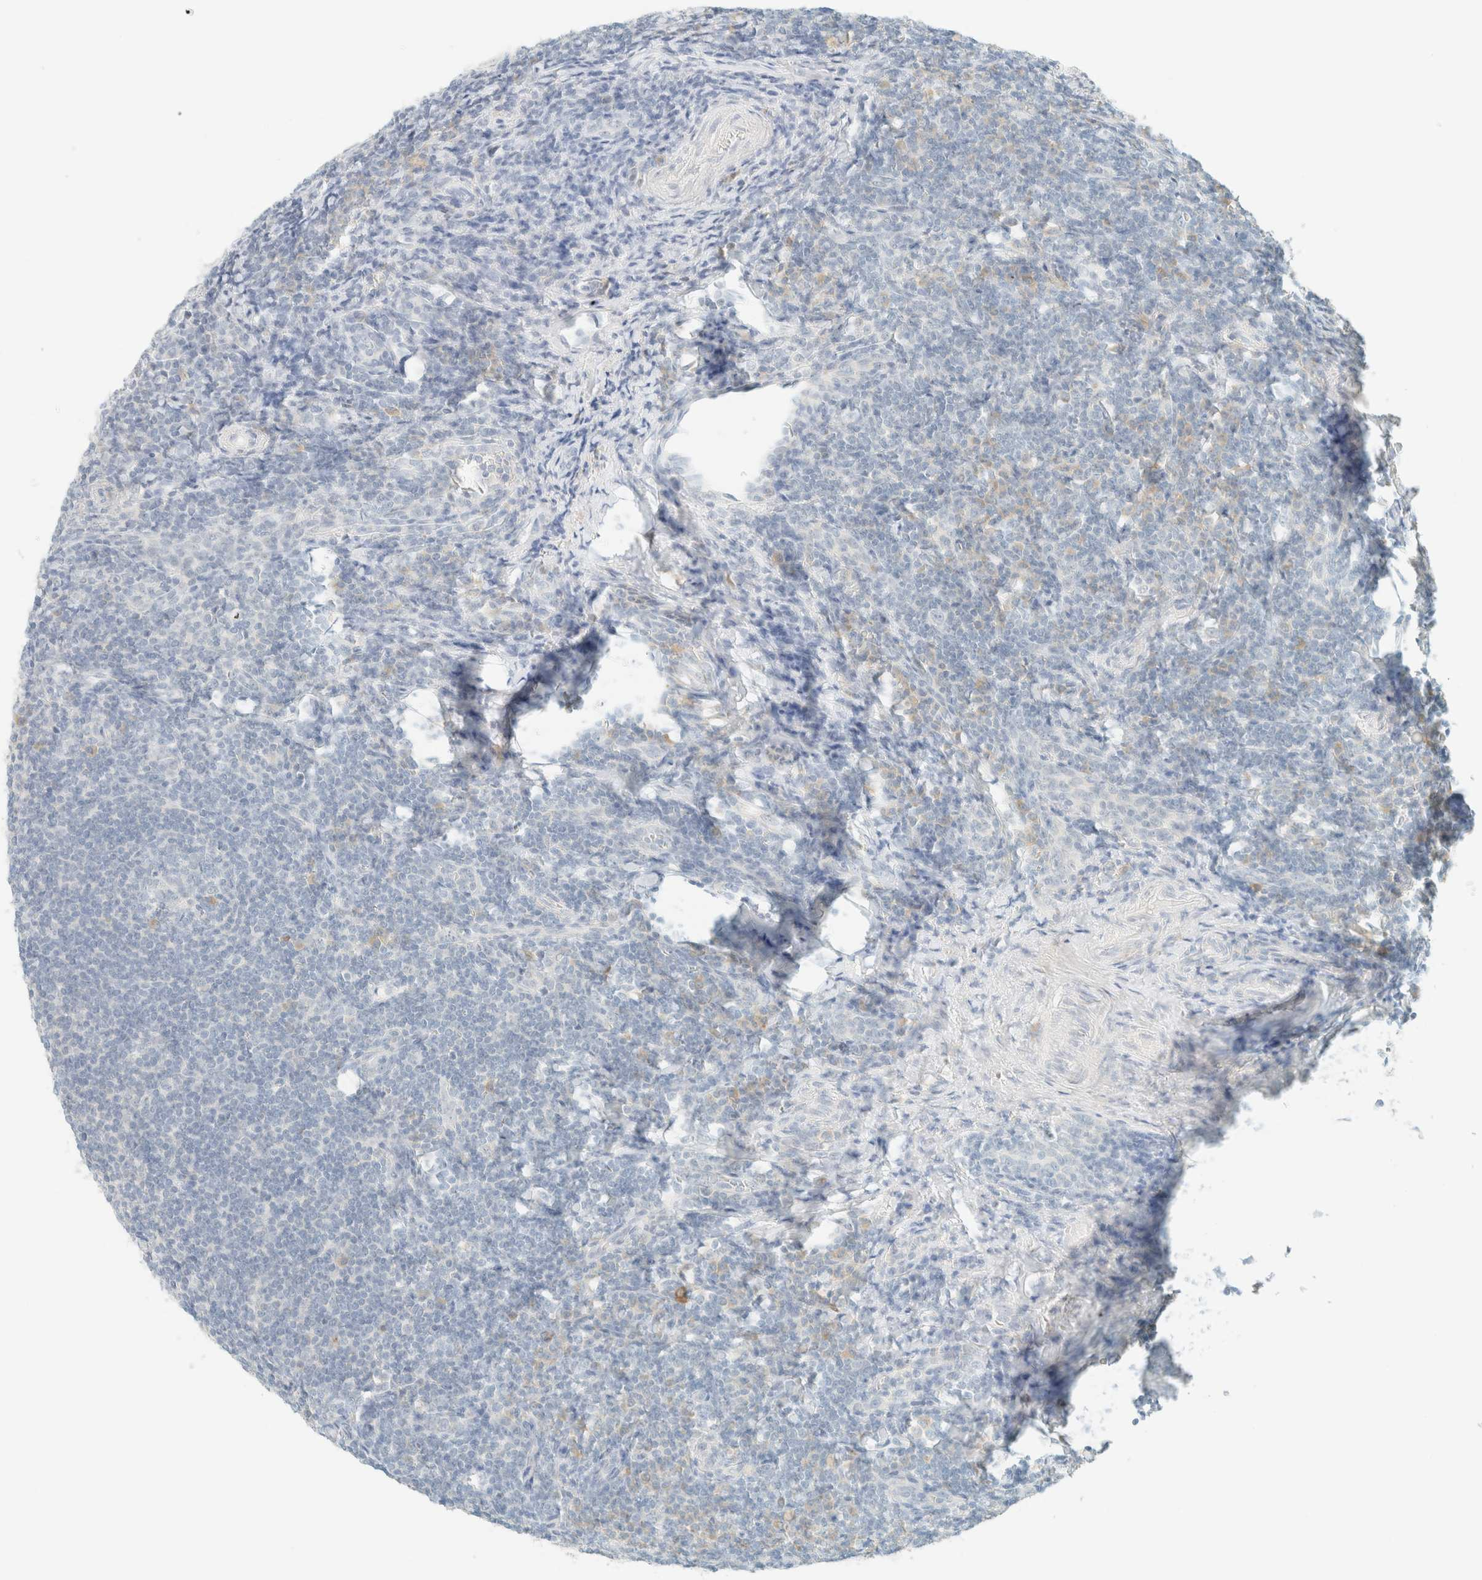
{"staining": {"intensity": "negative", "quantity": "none", "location": "none"}, "tissue": "tonsil", "cell_type": "Germinal center cells", "image_type": "normal", "snomed": [{"axis": "morphology", "description": "Normal tissue, NOS"}, {"axis": "topography", "description": "Tonsil"}], "caption": "DAB (3,3'-diaminobenzidine) immunohistochemical staining of unremarkable human tonsil shows no significant positivity in germinal center cells. The staining was performed using DAB to visualize the protein expression in brown, while the nuclei were stained in blue with hematoxylin (Magnification: 20x).", "gene": "GPA33", "patient": {"sex": "male", "age": 37}}